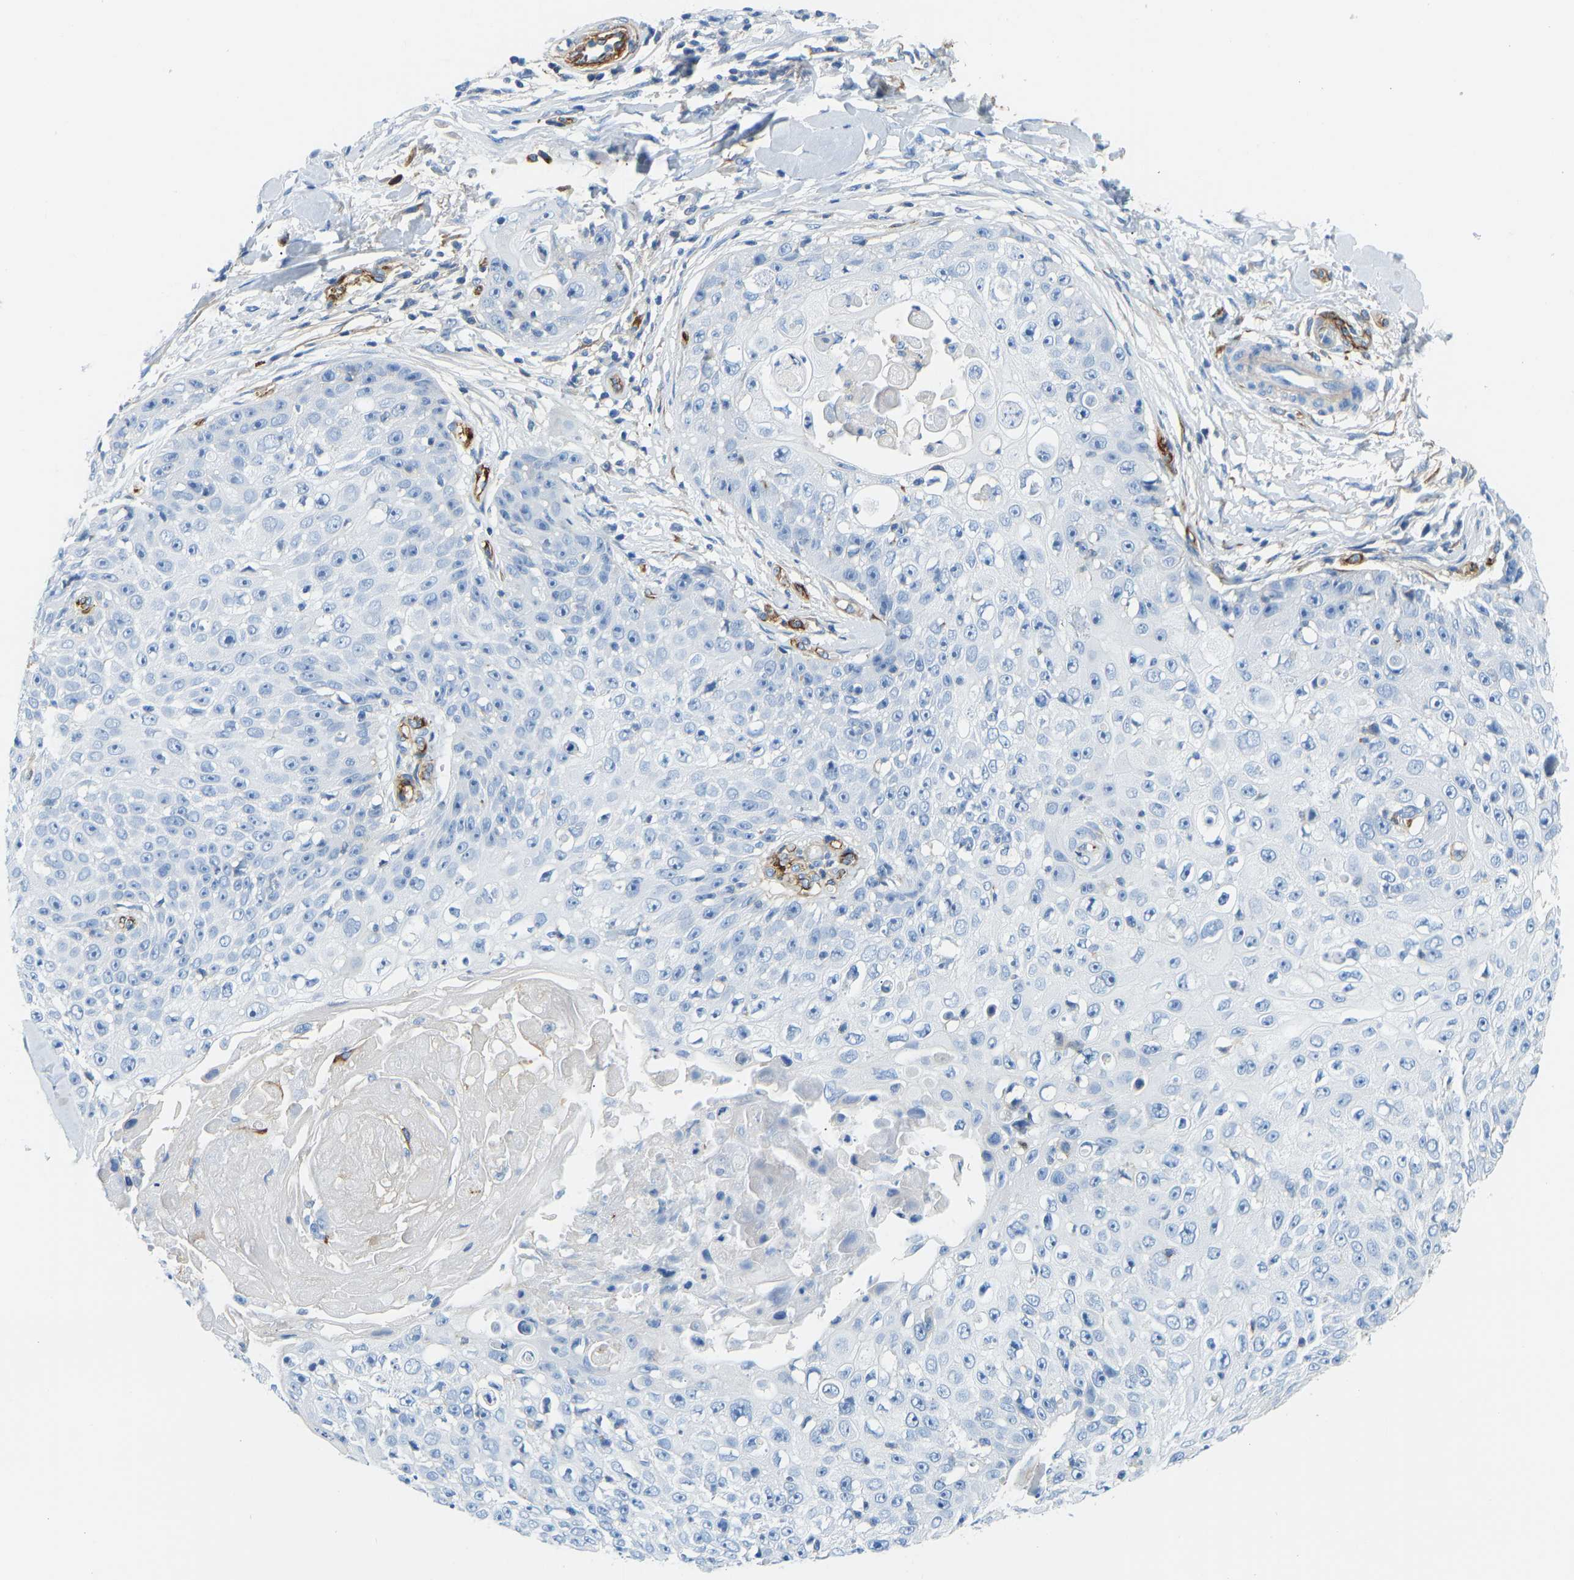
{"staining": {"intensity": "negative", "quantity": "none", "location": "none"}, "tissue": "skin cancer", "cell_type": "Tumor cells", "image_type": "cancer", "snomed": [{"axis": "morphology", "description": "Squamous cell carcinoma, NOS"}, {"axis": "topography", "description": "Skin"}], "caption": "Tumor cells show no significant protein staining in squamous cell carcinoma (skin). Nuclei are stained in blue.", "gene": "COL15A1", "patient": {"sex": "male", "age": 86}}